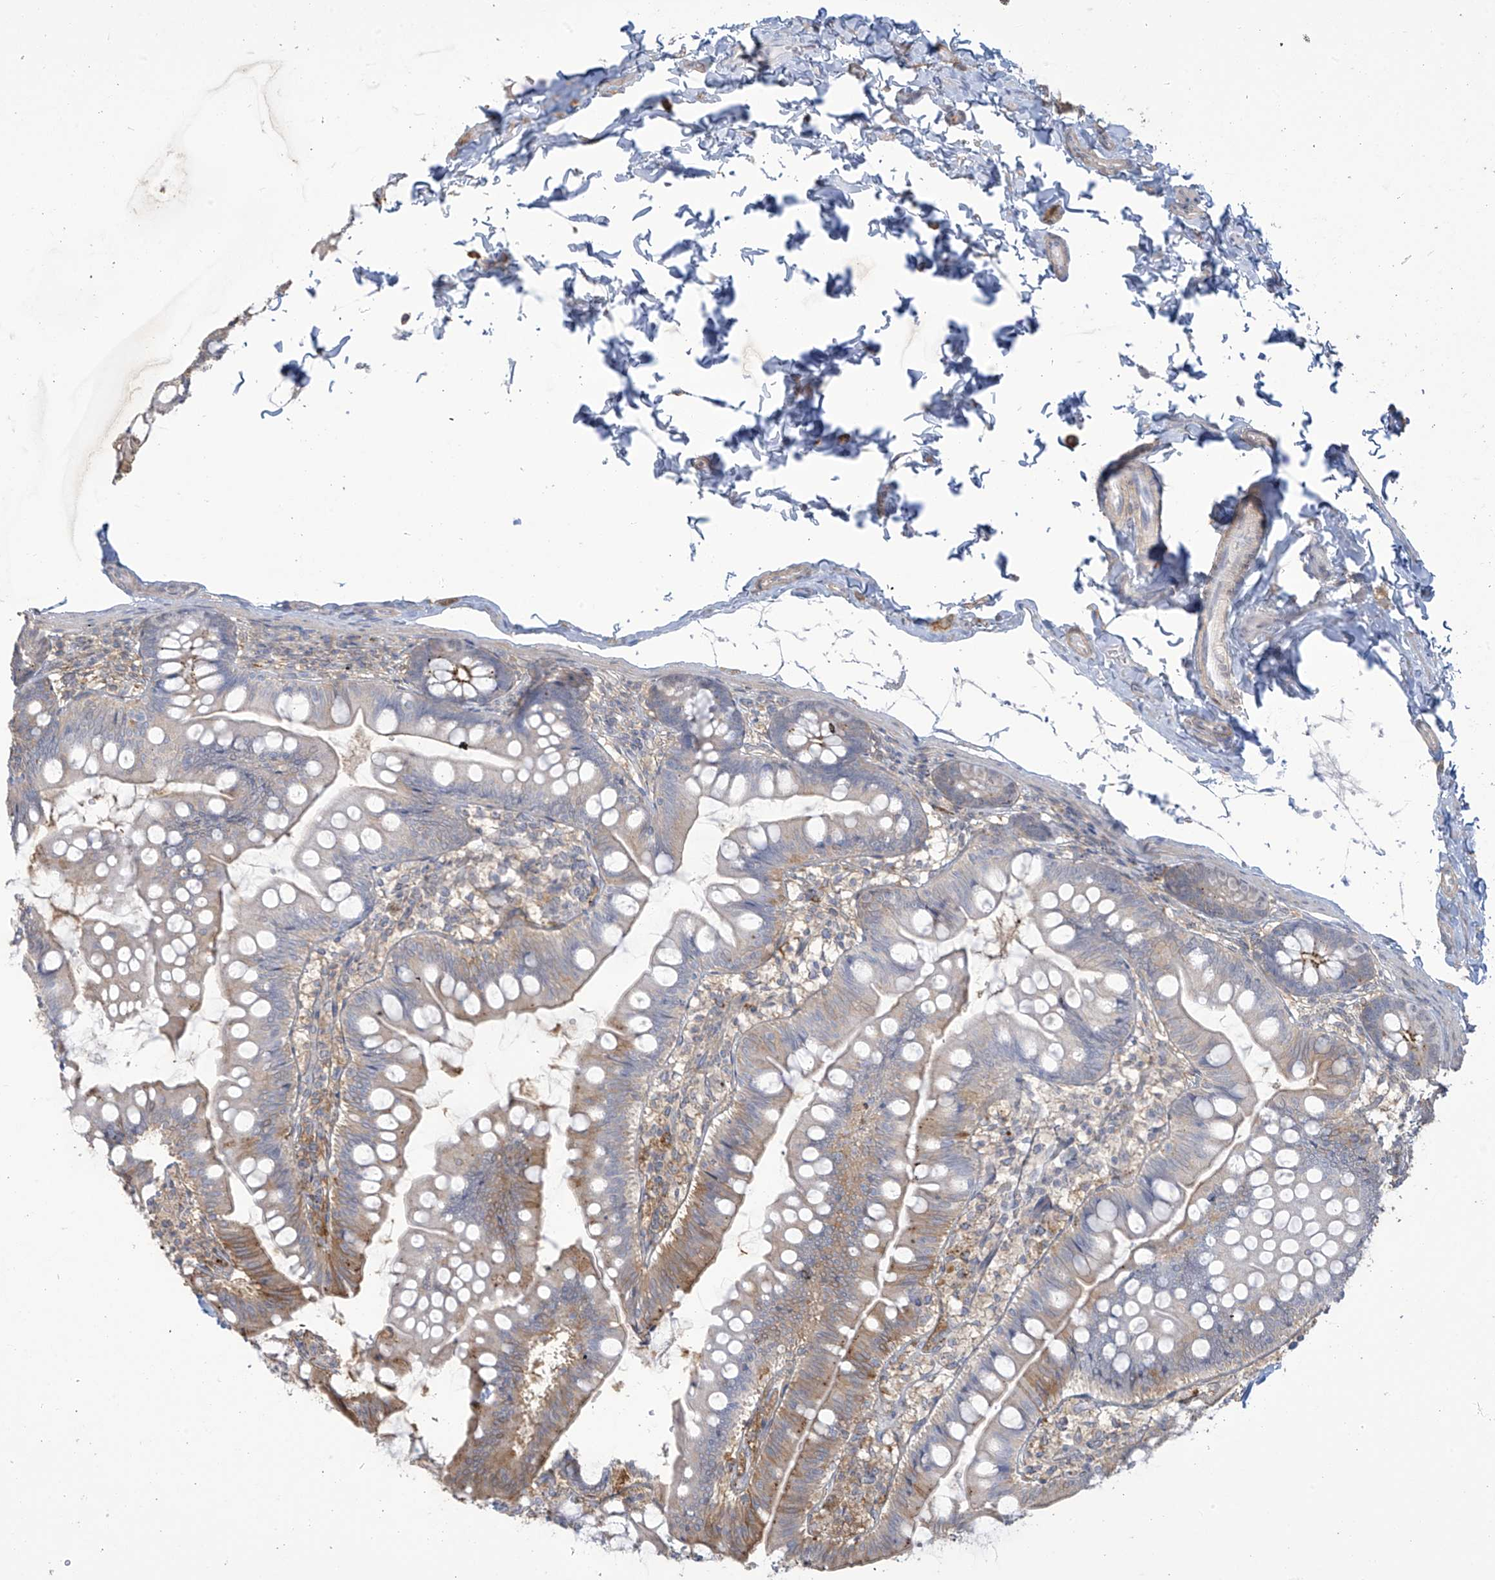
{"staining": {"intensity": "moderate", "quantity": "<25%", "location": "cytoplasmic/membranous"}, "tissue": "small intestine", "cell_type": "Glandular cells", "image_type": "normal", "snomed": [{"axis": "morphology", "description": "Normal tissue, NOS"}, {"axis": "topography", "description": "Small intestine"}], "caption": "A brown stain highlights moderate cytoplasmic/membranous expression of a protein in glandular cells of benign small intestine. (Stains: DAB (3,3'-diaminobenzidine) in brown, nuclei in blue, Microscopy: brightfield microscopy at high magnification).", "gene": "TAGAP", "patient": {"sex": "male", "age": 7}}